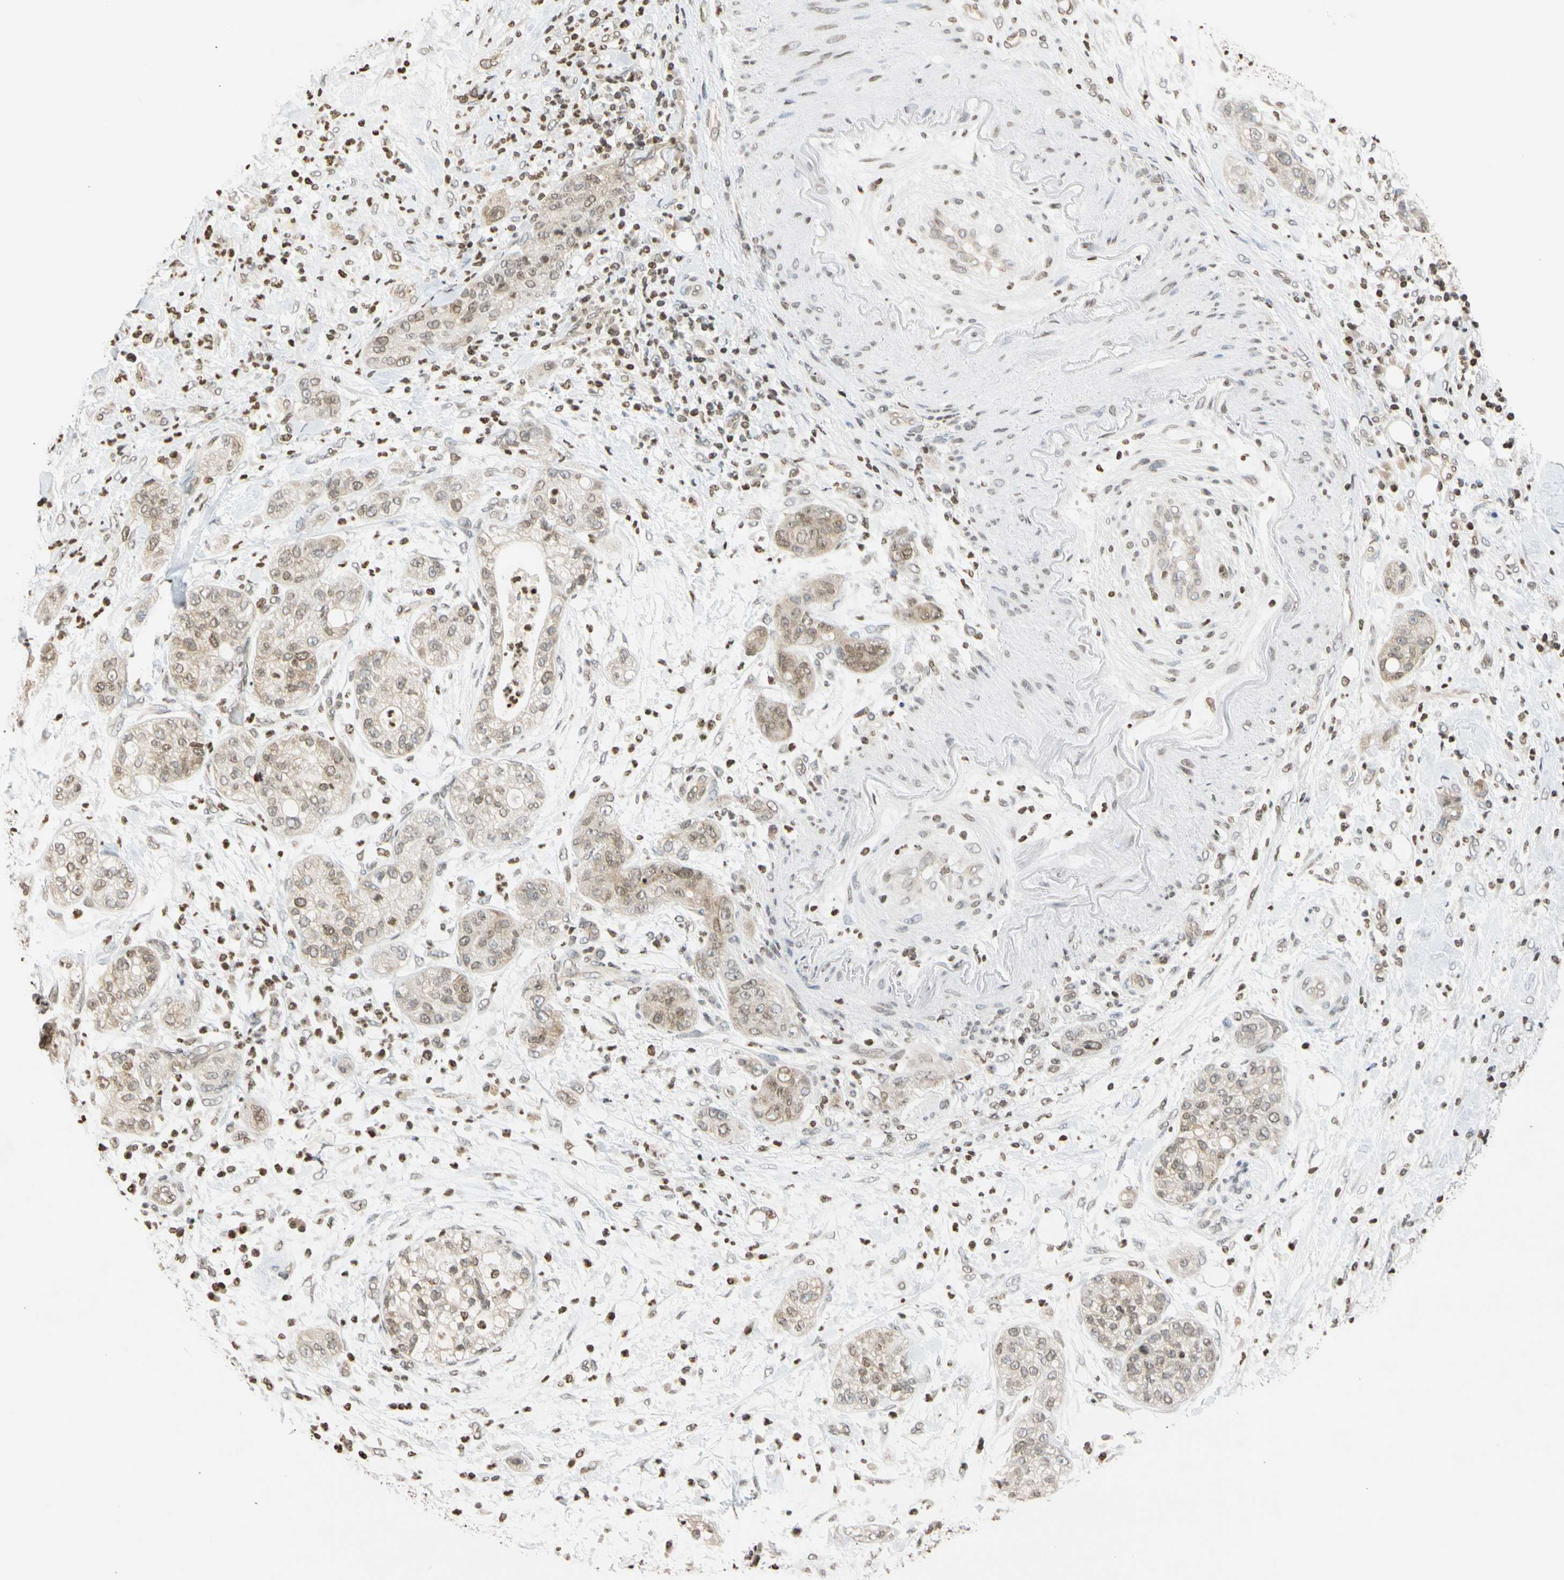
{"staining": {"intensity": "weak", "quantity": ">75%", "location": "cytoplasmic/membranous"}, "tissue": "pancreatic cancer", "cell_type": "Tumor cells", "image_type": "cancer", "snomed": [{"axis": "morphology", "description": "Adenocarcinoma, NOS"}, {"axis": "topography", "description": "Pancreas"}], "caption": "There is low levels of weak cytoplasmic/membranous staining in tumor cells of pancreatic cancer, as demonstrated by immunohistochemical staining (brown color).", "gene": "GPX4", "patient": {"sex": "female", "age": 78}}